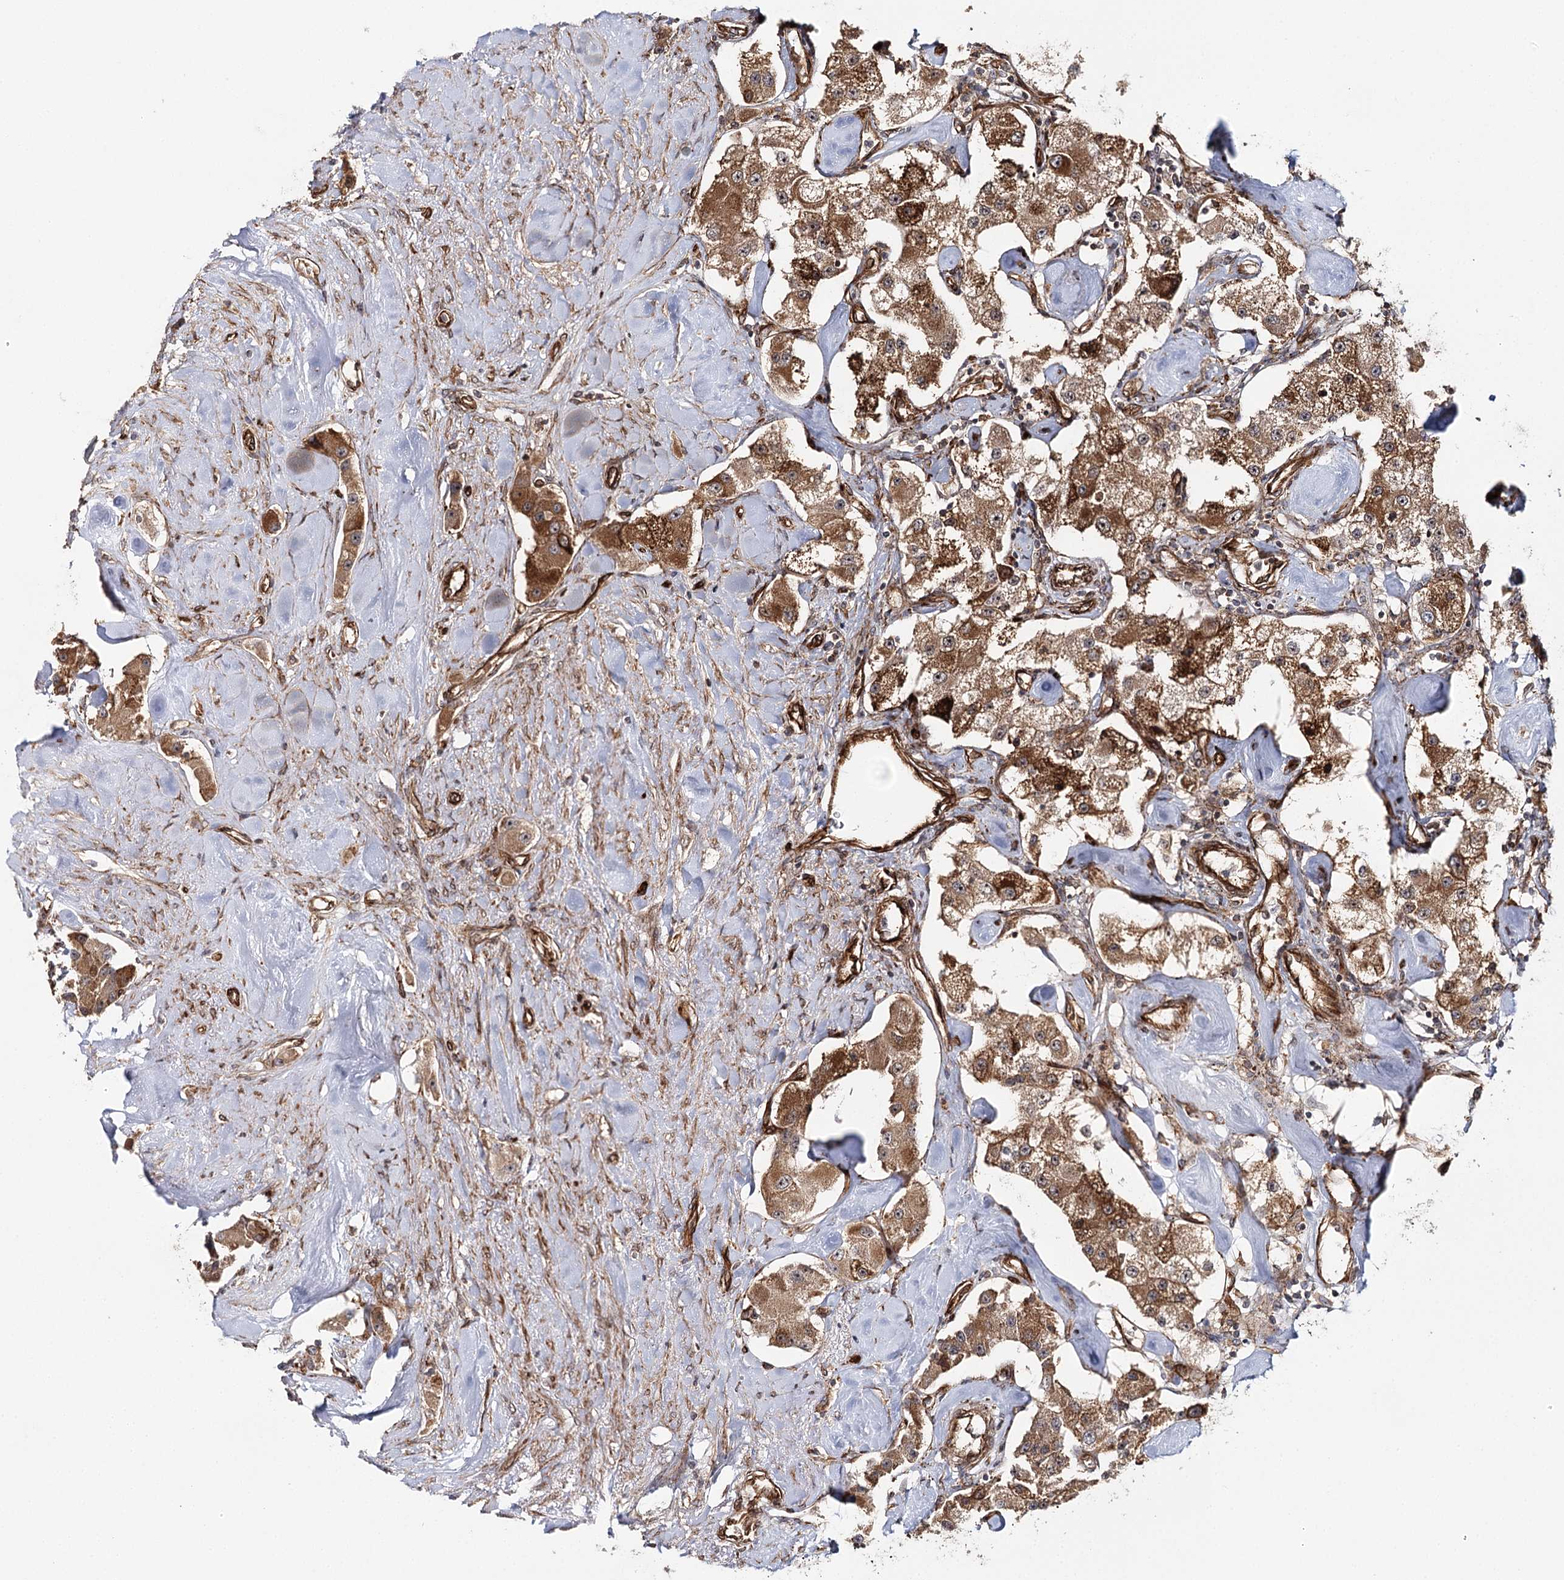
{"staining": {"intensity": "moderate", "quantity": ">75%", "location": "cytoplasmic/membranous"}, "tissue": "carcinoid", "cell_type": "Tumor cells", "image_type": "cancer", "snomed": [{"axis": "morphology", "description": "Carcinoid, malignant, NOS"}, {"axis": "topography", "description": "Pancreas"}], "caption": "Immunohistochemistry (IHC) of carcinoid demonstrates medium levels of moderate cytoplasmic/membranous positivity in approximately >75% of tumor cells. (Stains: DAB (3,3'-diaminobenzidine) in brown, nuclei in blue, Microscopy: brightfield microscopy at high magnification).", "gene": "MKNK1", "patient": {"sex": "male", "age": 41}}